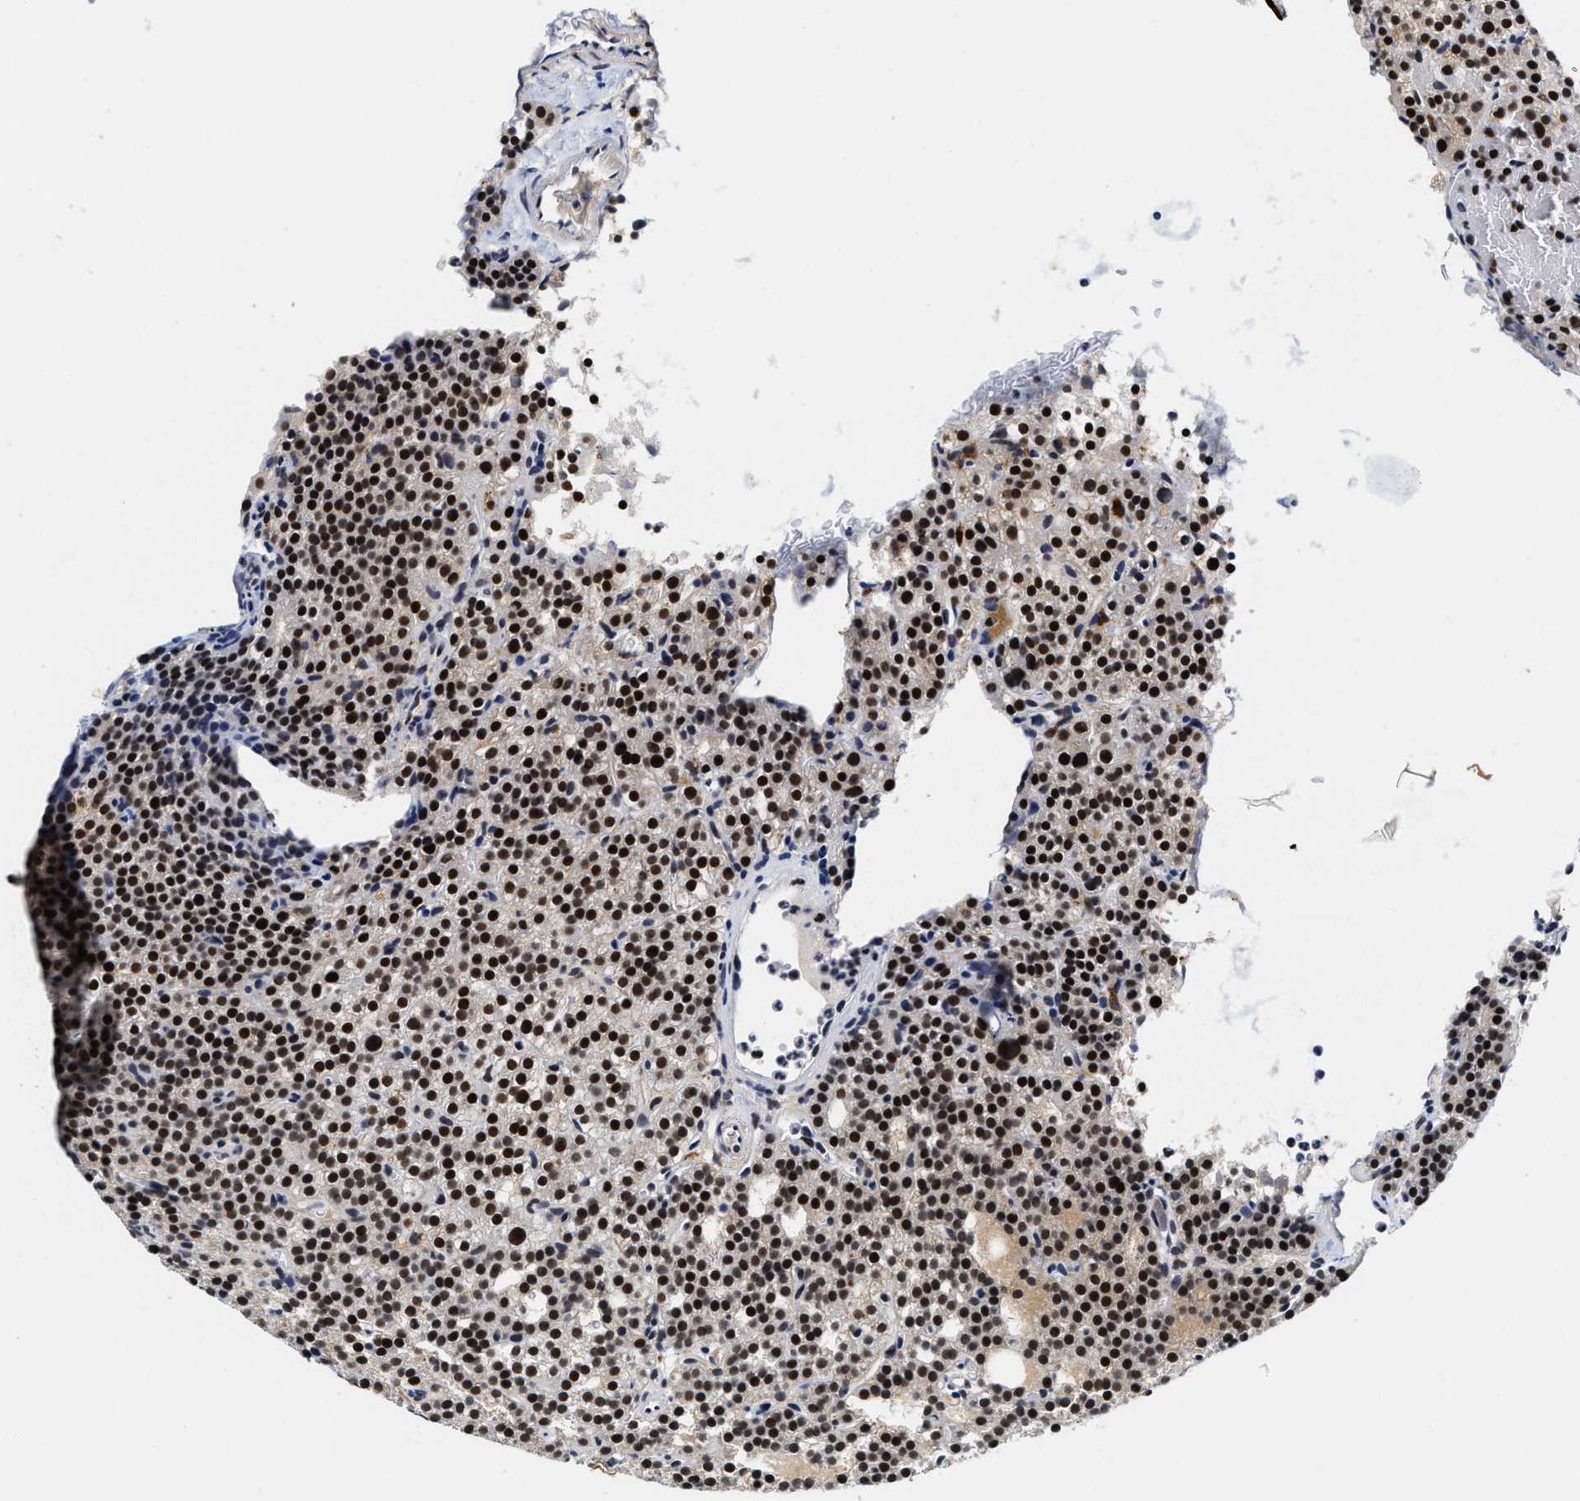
{"staining": {"intensity": "strong", "quantity": ">75%", "location": "nuclear"}, "tissue": "parathyroid gland", "cell_type": "Glandular cells", "image_type": "normal", "snomed": [{"axis": "morphology", "description": "Normal tissue, NOS"}, {"axis": "morphology", "description": "Adenoma, NOS"}, {"axis": "topography", "description": "Parathyroid gland"}], "caption": "Immunohistochemistry (IHC) photomicrograph of normal parathyroid gland: parathyroid gland stained using immunohistochemistry (IHC) shows high levels of strong protein expression localized specifically in the nuclear of glandular cells, appearing as a nuclear brown color.", "gene": "INIP", "patient": {"sex": "female", "age": 74}}